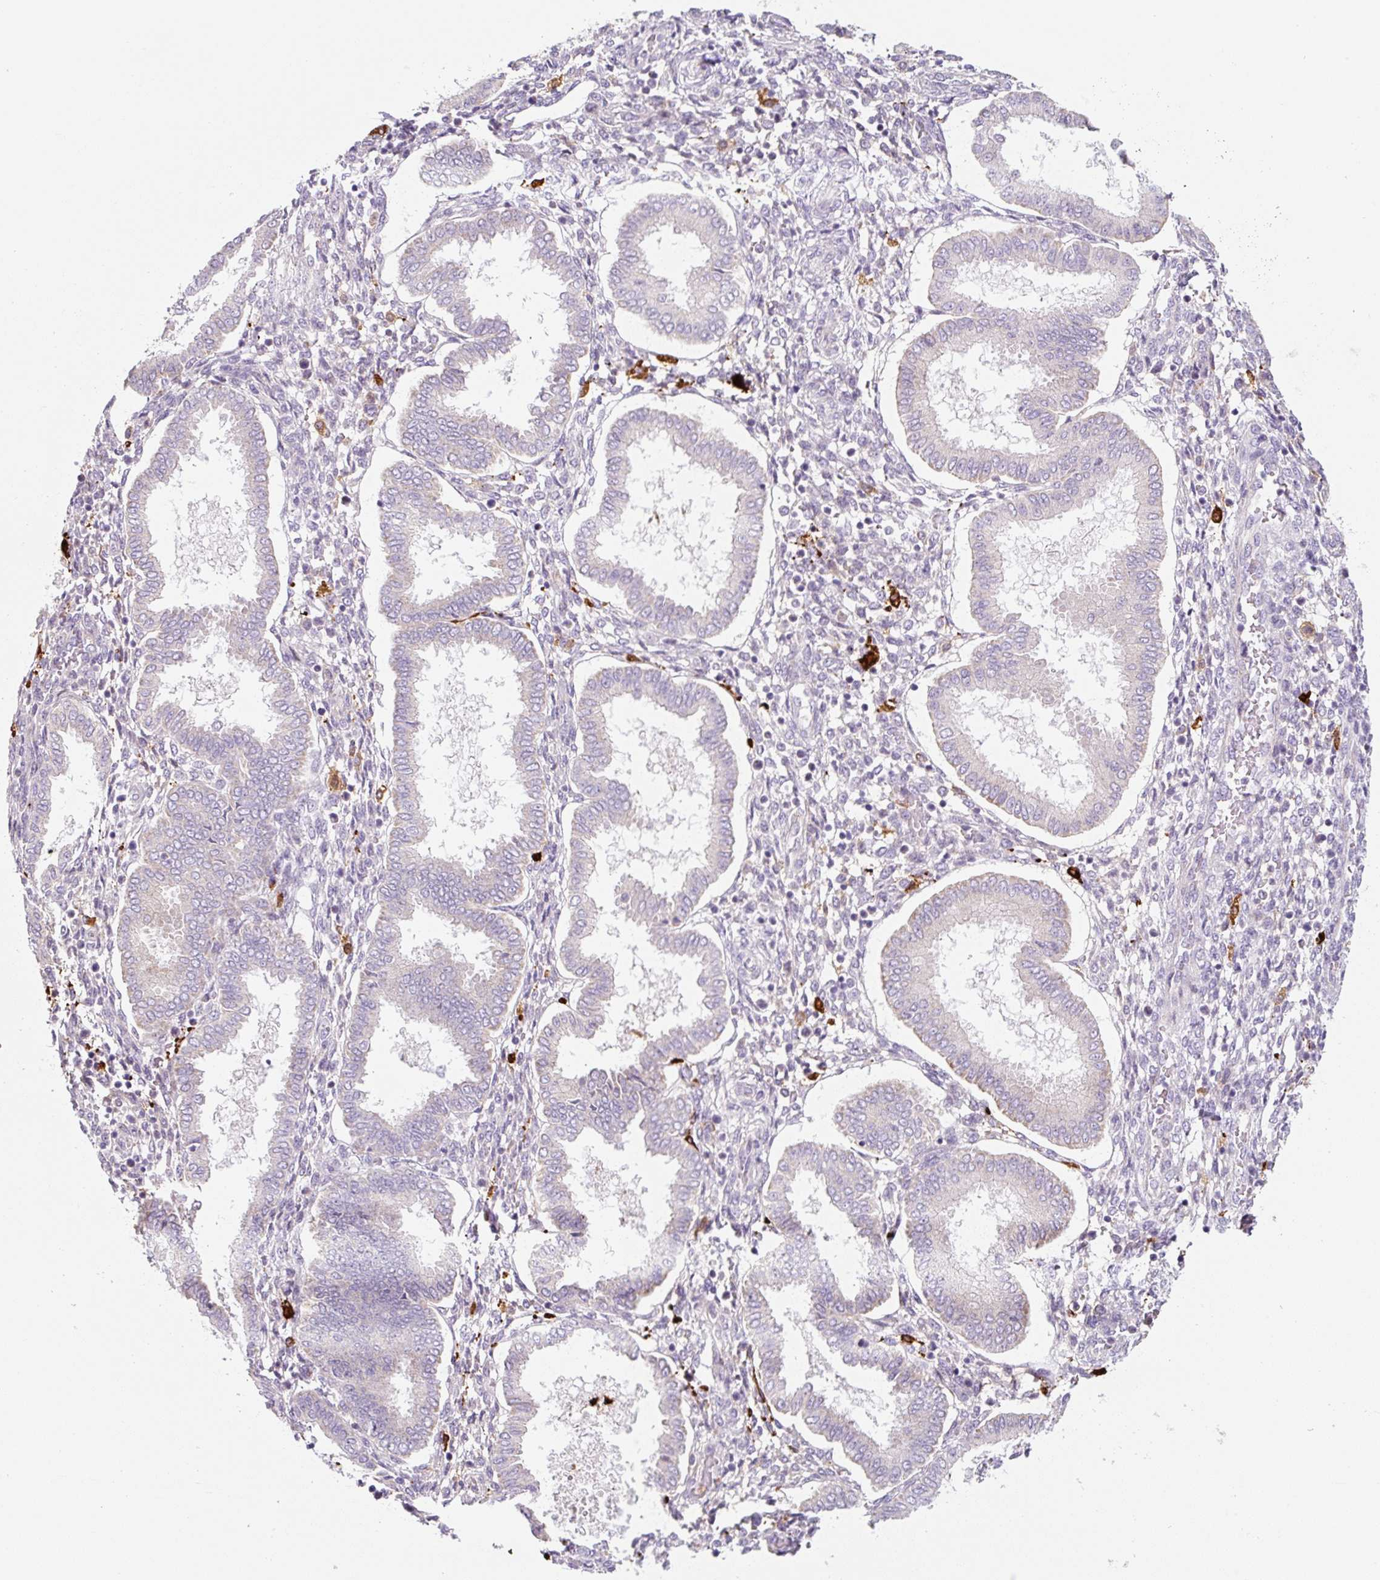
{"staining": {"intensity": "negative", "quantity": "none", "location": "none"}, "tissue": "endometrium", "cell_type": "Cells in endometrial stroma", "image_type": "normal", "snomed": [{"axis": "morphology", "description": "Normal tissue, NOS"}, {"axis": "topography", "description": "Endometrium"}], "caption": "This is a image of immunohistochemistry staining of unremarkable endometrium, which shows no positivity in cells in endometrial stroma. (Stains: DAB IHC with hematoxylin counter stain, Microscopy: brightfield microscopy at high magnification).", "gene": "FUT10", "patient": {"sex": "female", "age": 24}}